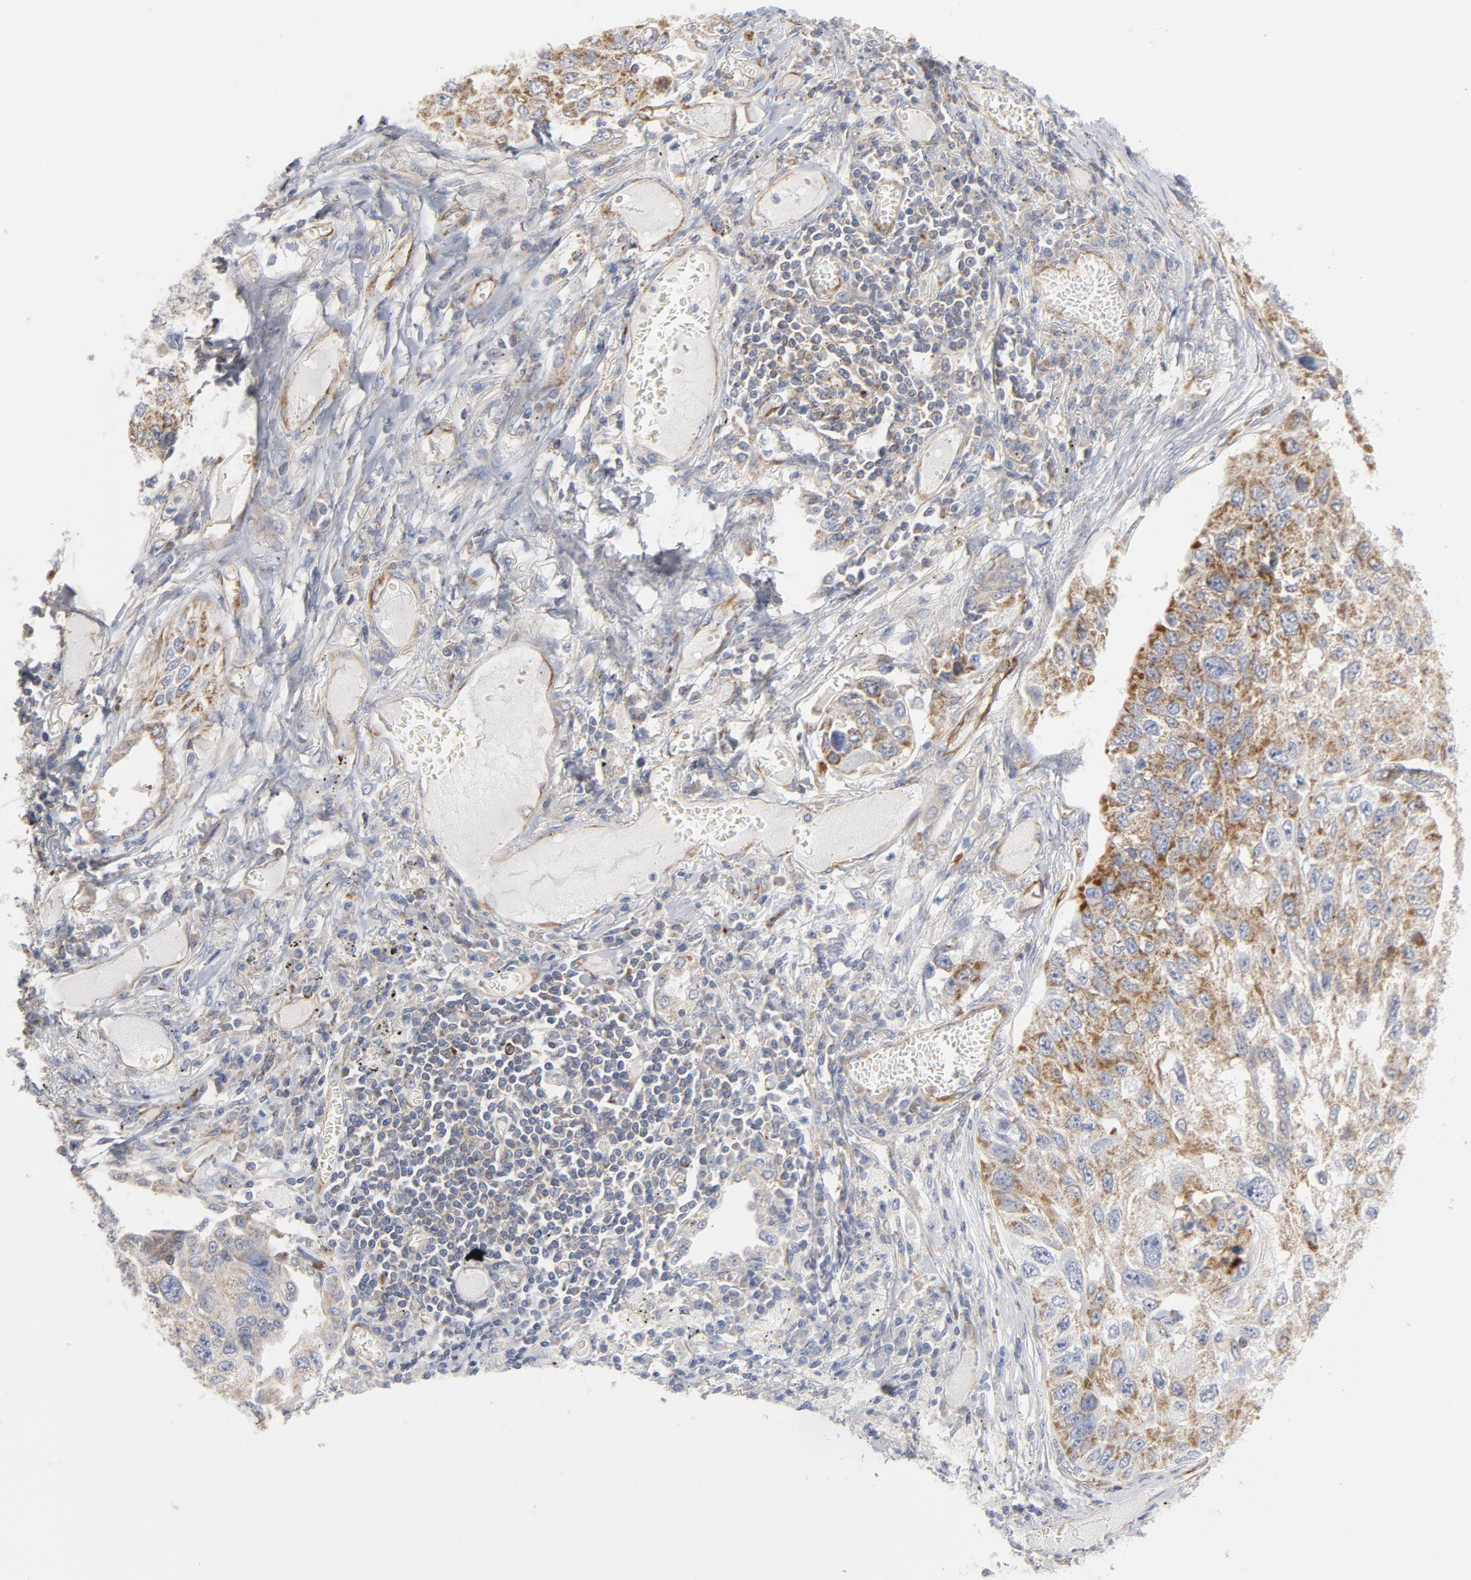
{"staining": {"intensity": "moderate", "quantity": ">75%", "location": "cytoplasmic/membranous"}, "tissue": "lung cancer", "cell_type": "Tumor cells", "image_type": "cancer", "snomed": [{"axis": "morphology", "description": "Squamous cell carcinoma, NOS"}, {"axis": "topography", "description": "Lung"}], "caption": "A high-resolution photomicrograph shows IHC staining of lung cancer, which shows moderate cytoplasmic/membranous positivity in approximately >75% of tumor cells.", "gene": "OXA1L", "patient": {"sex": "male", "age": 71}}